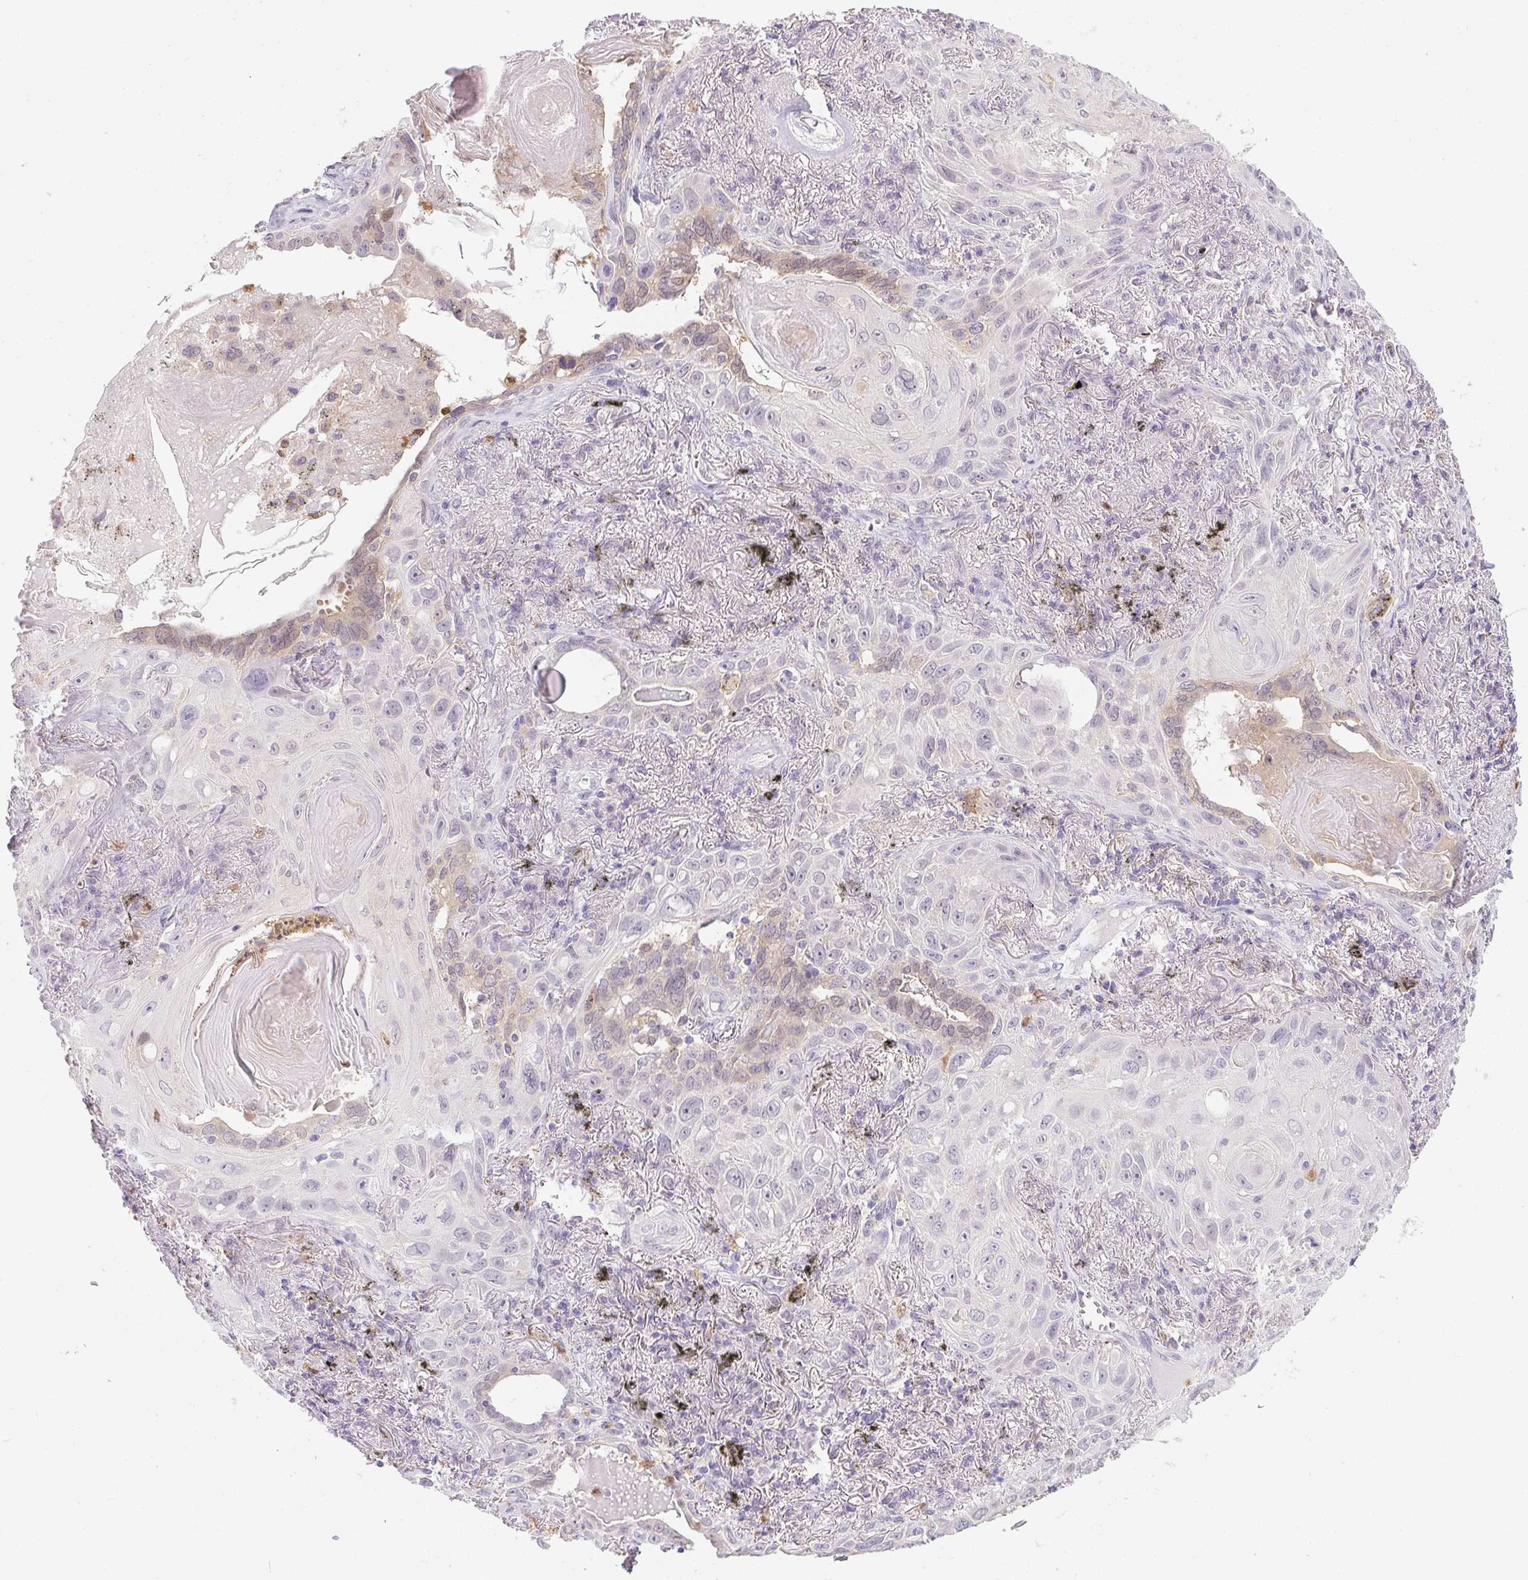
{"staining": {"intensity": "weak", "quantity": "<25%", "location": "cytoplasmic/membranous"}, "tissue": "lung cancer", "cell_type": "Tumor cells", "image_type": "cancer", "snomed": [{"axis": "morphology", "description": "Squamous cell carcinoma, NOS"}, {"axis": "topography", "description": "Lung"}], "caption": "Micrograph shows no significant protein positivity in tumor cells of squamous cell carcinoma (lung).", "gene": "DNAJC5G", "patient": {"sex": "male", "age": 79}}